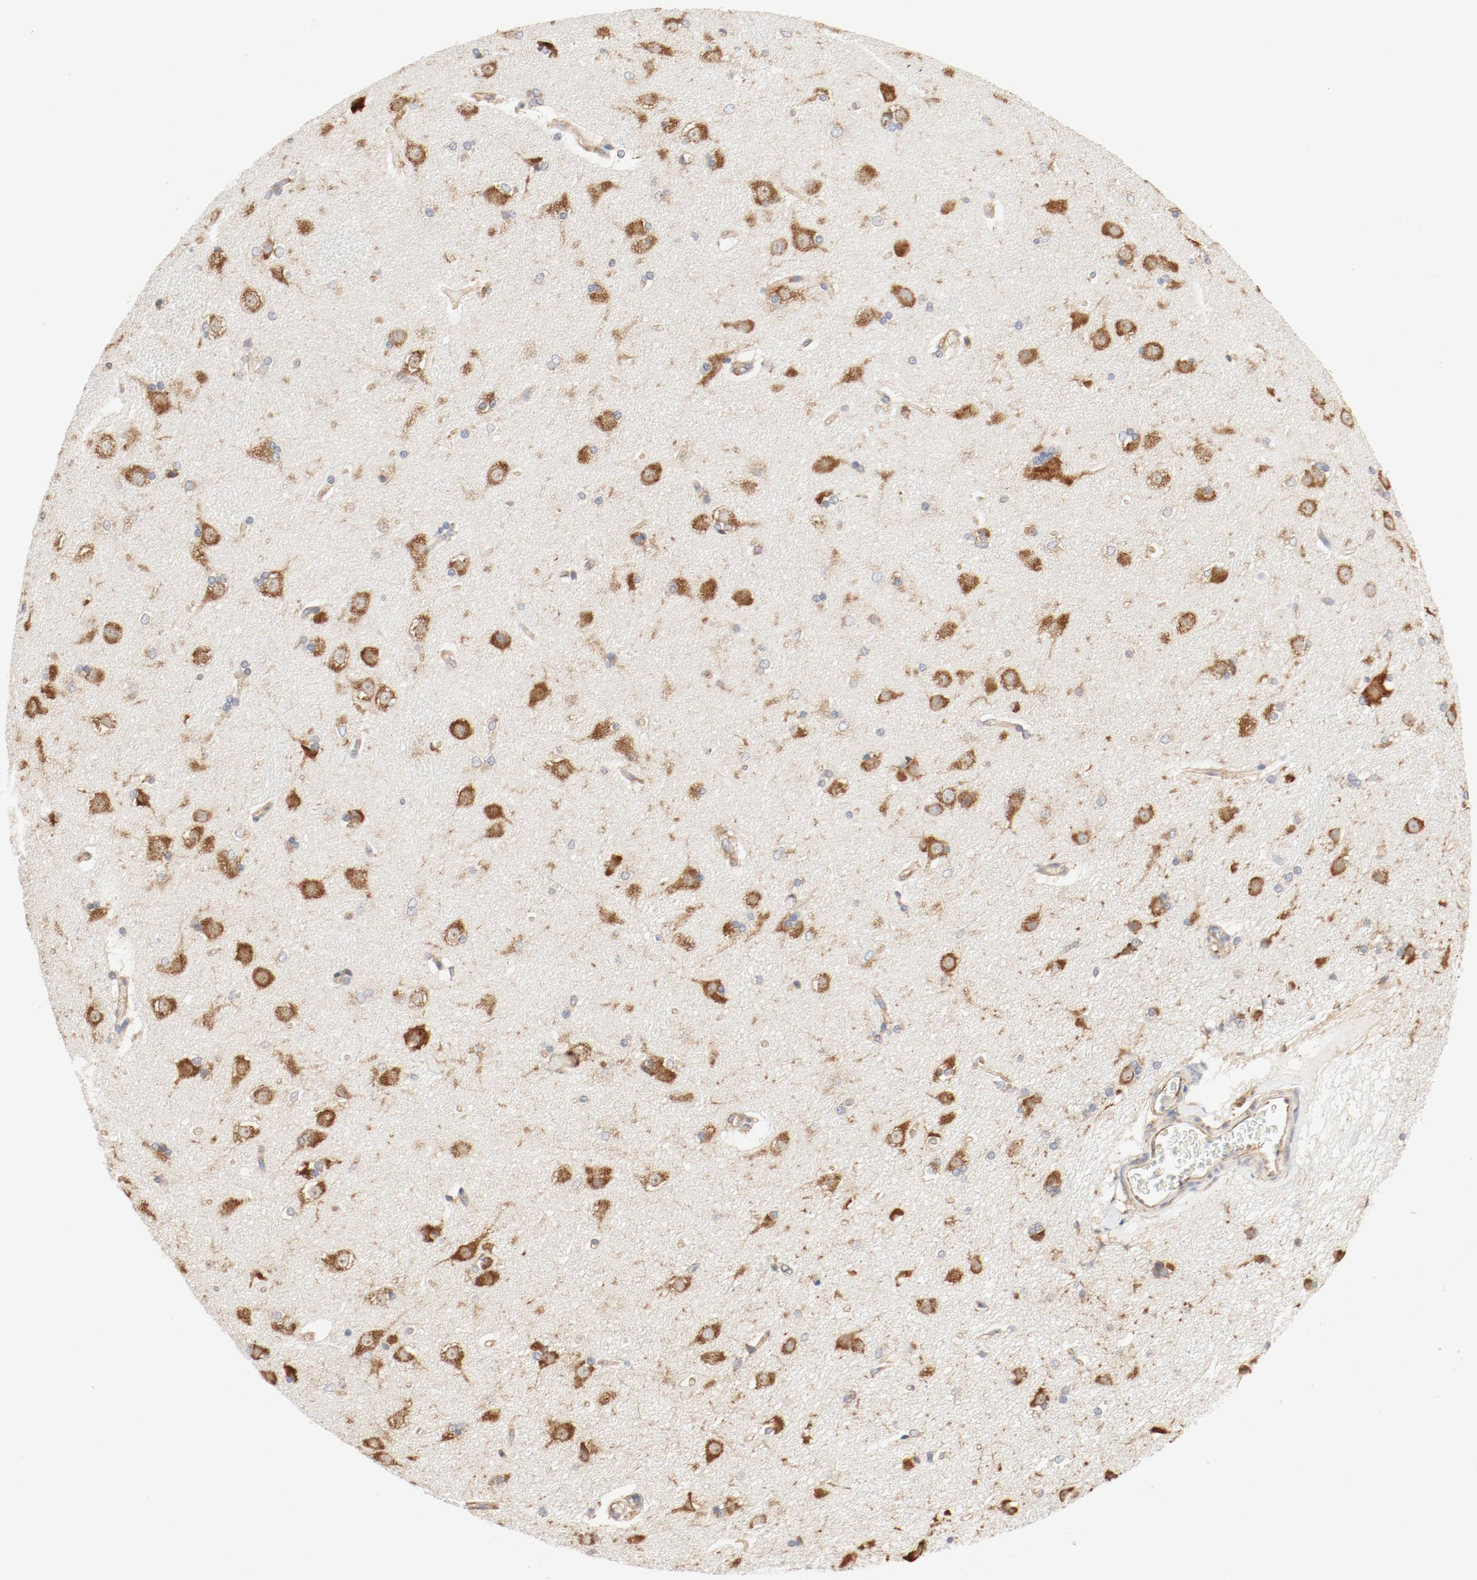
{"staining": {"intensity": "moderate", "quantity": "<25%", "location": "cytoplasmic/membranous"}, "tissue": "caudate", "cell_type": "Glial cells", "image_type": "normal", "snomed": [{"axis": "morphology", "description": "Normal tissue, NOS"}, {"axis": "topography", "description": "Lateral ventricle wall"}], "caption": "Immunohistochemical staining of normal human caudate demonstrates <25% levels of moderate cytoplasmic/membranous protein staining in approximately <25% of glial cells. The staining was performed using DAB (3,3'-diaminobenzidine), with brown indicating positive protein expression. Nuclei are stained blue with hematoxylin.", "gene": "RPS6", "patient": {"sex": "female", "age": 19}}